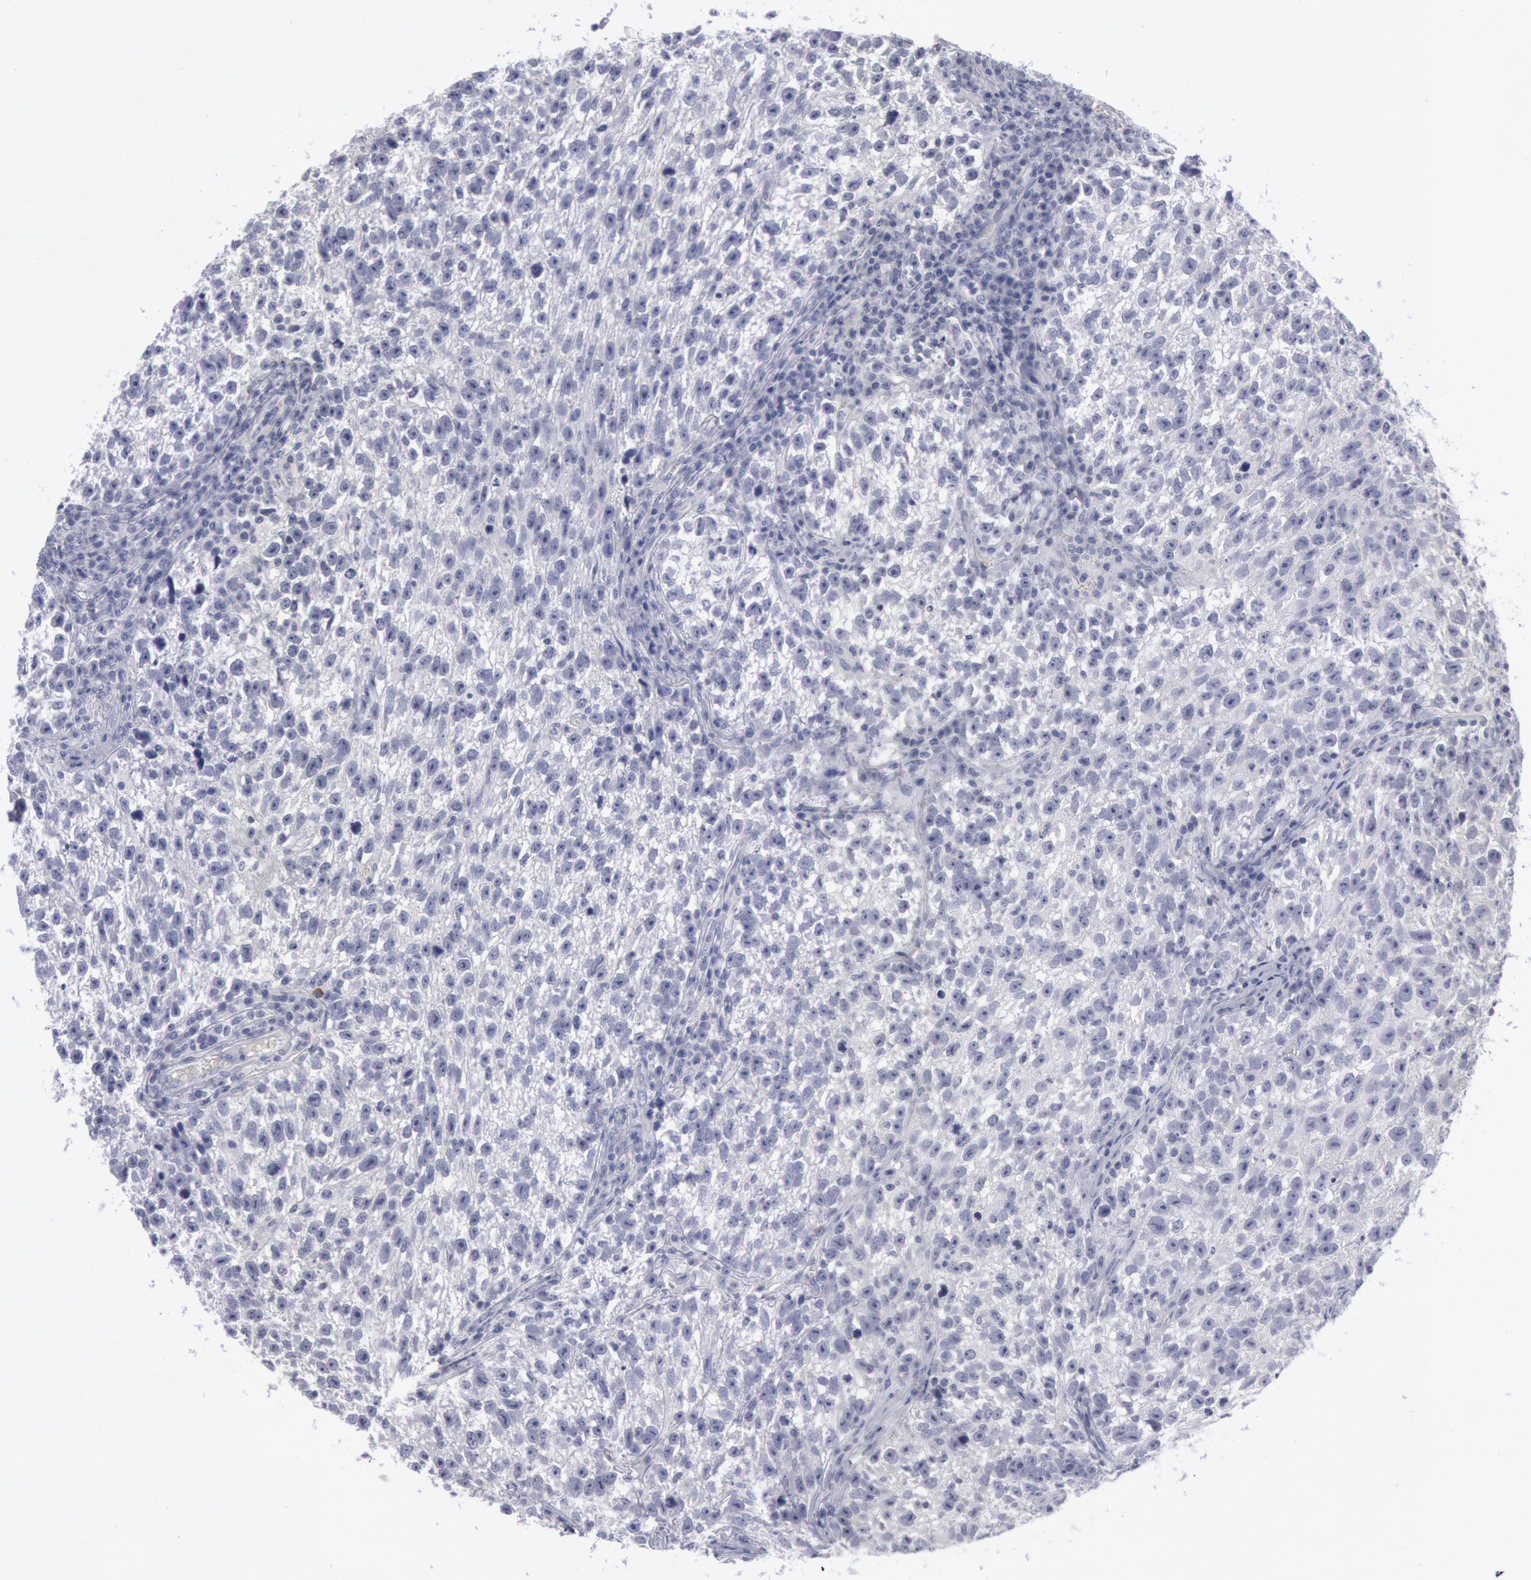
{"staining": {"intensity": "negative", "quantity": "none", "location": "none"}, "tissue": "testis cancer", "cell_type": "Tumor cells", "image_type": "cancer", "snomed": [{"axis": "morphology", "description": "Seminoma, NOS"}, {"axis": "topography", "description": "Testis"}], "caption": "Human testis cancer stained for a protein using immunohistochemistry reveals no positivity in tumor cells.", "gene": "KRT16", "patient": {"sex": "male", "age": 38}}